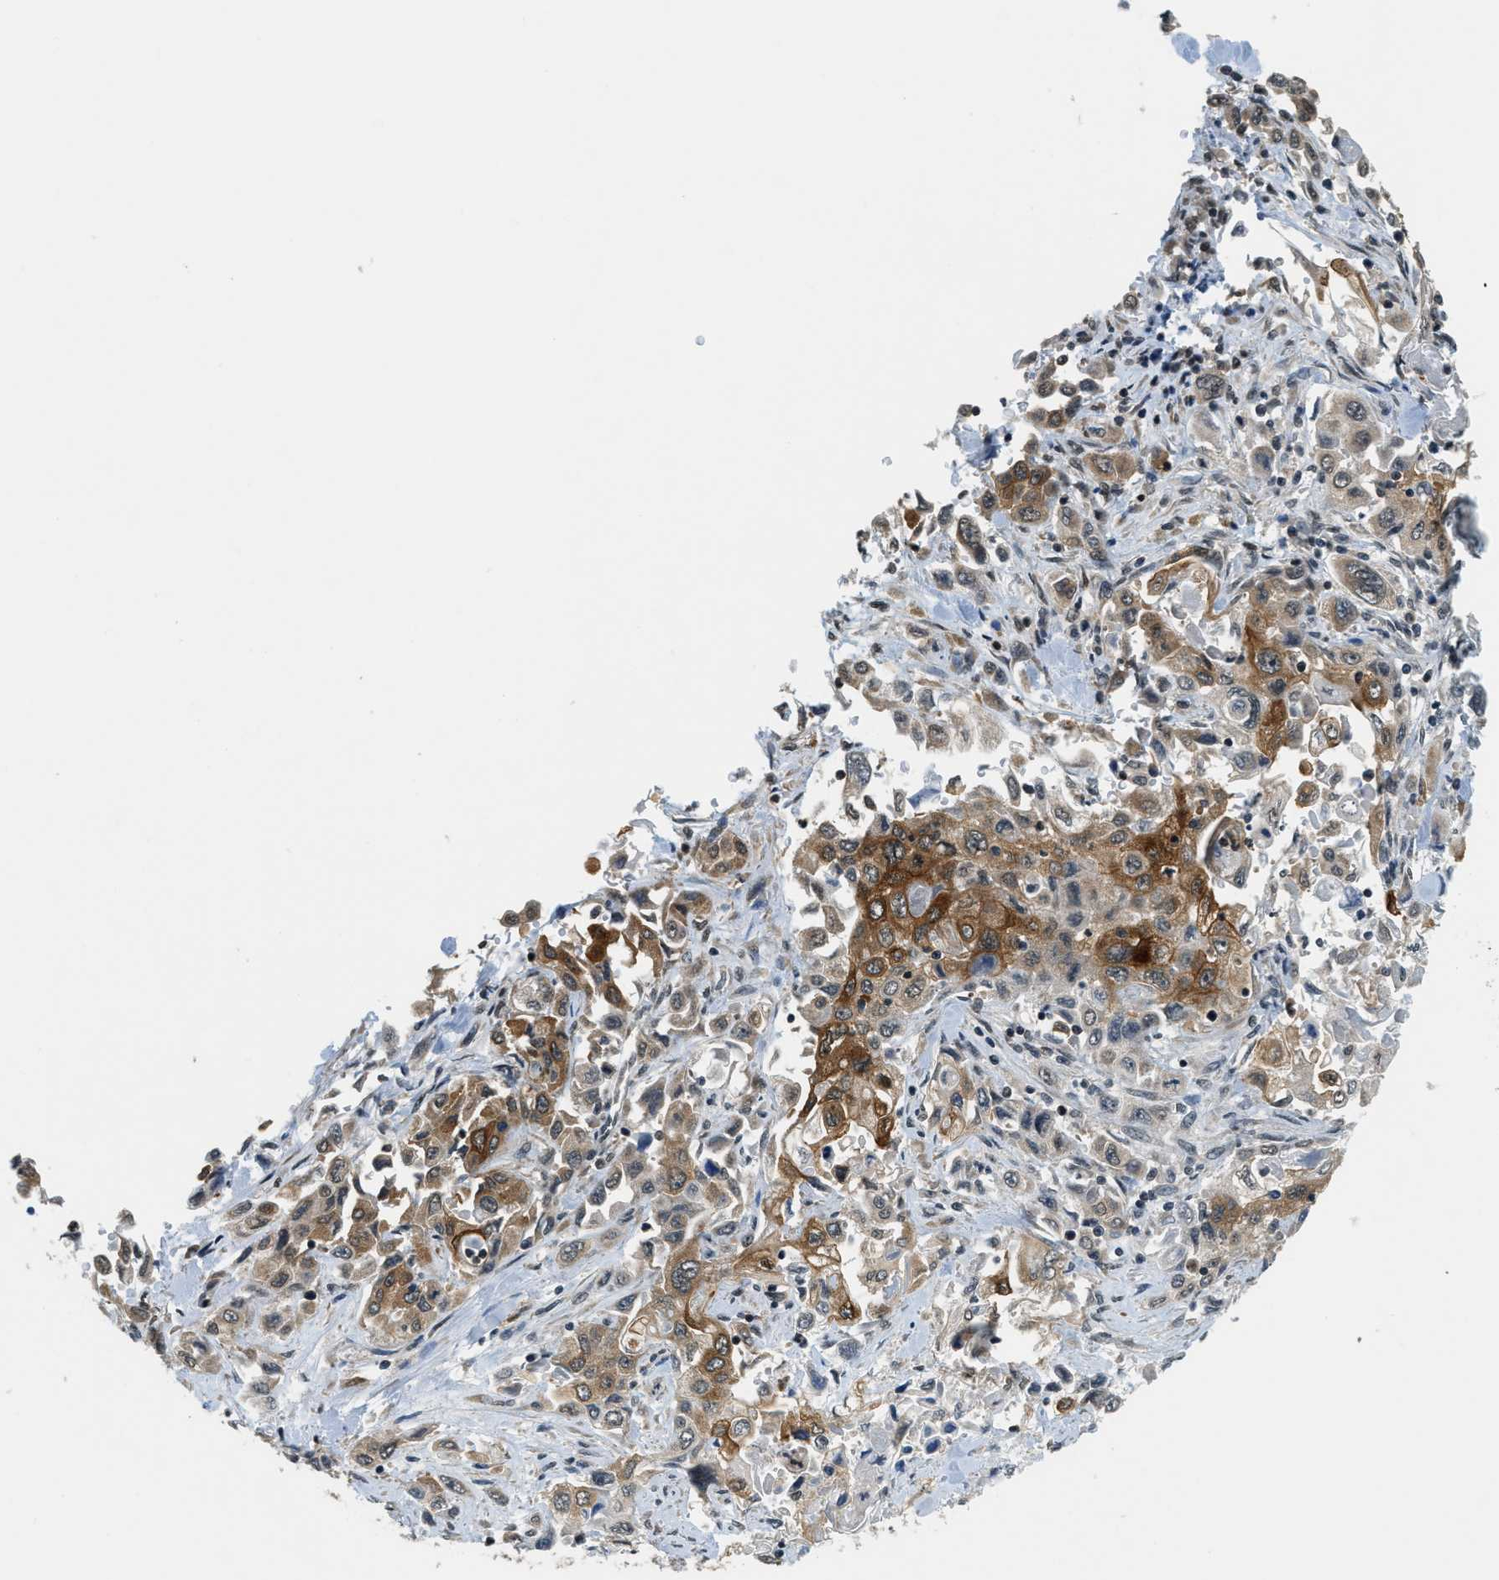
{"staining": {"intensity": "moderate", "quantity": ">75%", "location": "cytoplasmic/membranous"}, "tissue": "pancreatic cancer", "cell_type": "Tumor cells", "image_type": "cancer", "snomed": [{"axis": "morphology", "description": "Adenocarcinoma, NOS"}, {"axis": "topography", "description": "Pancreas"}], "caption": "Protein staining displays moderate cytoplasmic/membranous expression in approximately >75% of tumor cells in pancreatic cancer (adenocarcinoma). Using DAB (3,3'-diaminobenzidine) (brown) and hematoxylin (blue) stains, captured at high magnification using brightfield microscopy.", "gene": "RAB11FIP1", "patient": {"sex": "male", "age": 70}}